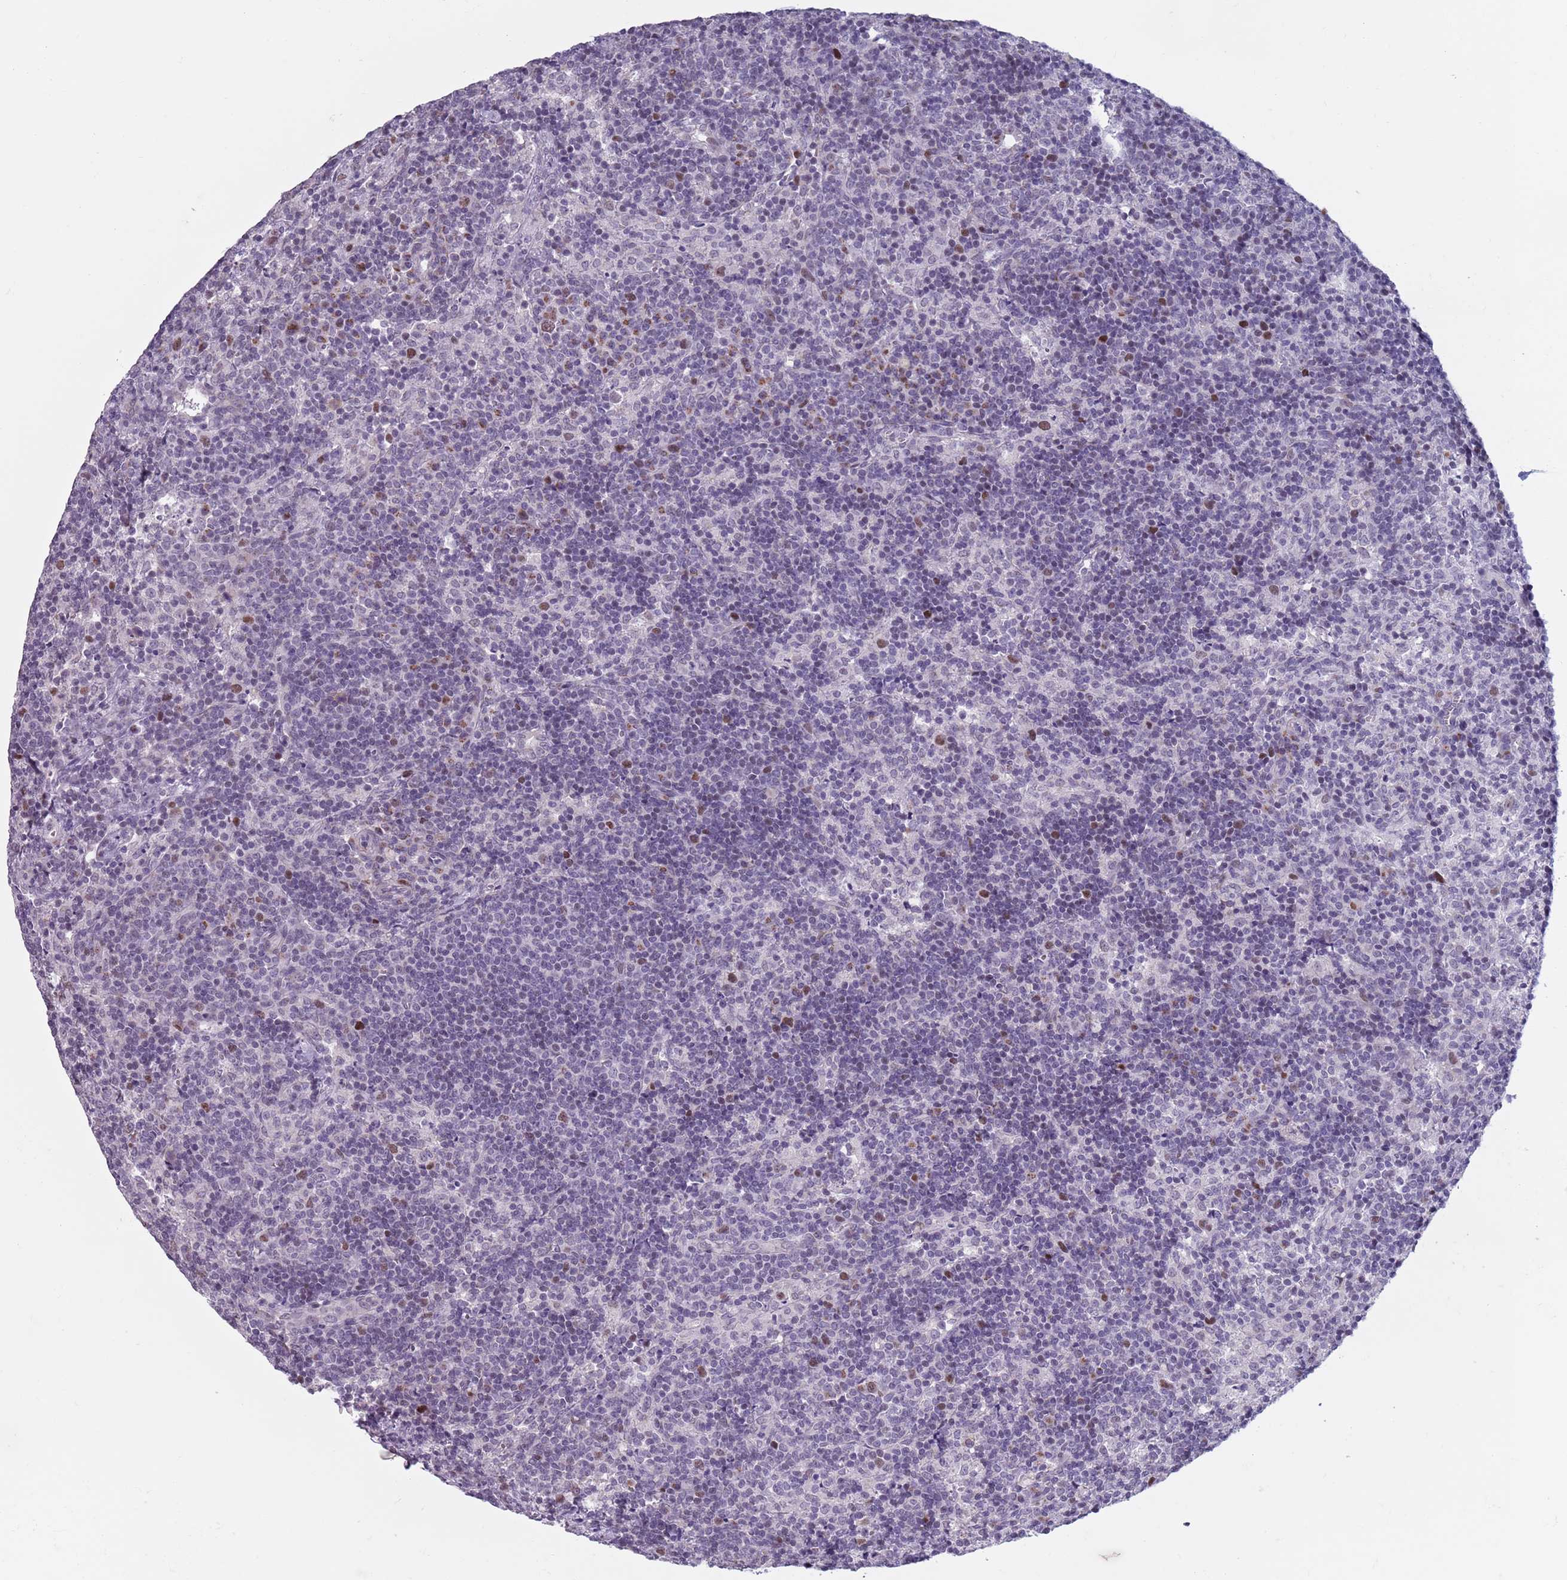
{"staining": {"intensity": "moderate", "quantity": "<25%", "location": "nuclear"}, "tissue": "lymph node", "cell_type": "Germinal center cells", "image_type": "normal", "snomed": [{"axis": "morphology", "description": "Normal tissue, NOS"}, {"axis": "topography", "description": "Lymph node"}], "caption": "Immunohistochemistry (IHC) staining of normal lymph node, which reveals low levels of moderate nuclear positivity in about <25% of germinal center cells indicating moderate nuclear protein positivity. The staining was performed using DAB (brown) for protein detection and nuclei were counterstained in hematoxylin (blue).", "gene": "ZKSCAN2", "patient": {"sex": "female", "age": 30}}